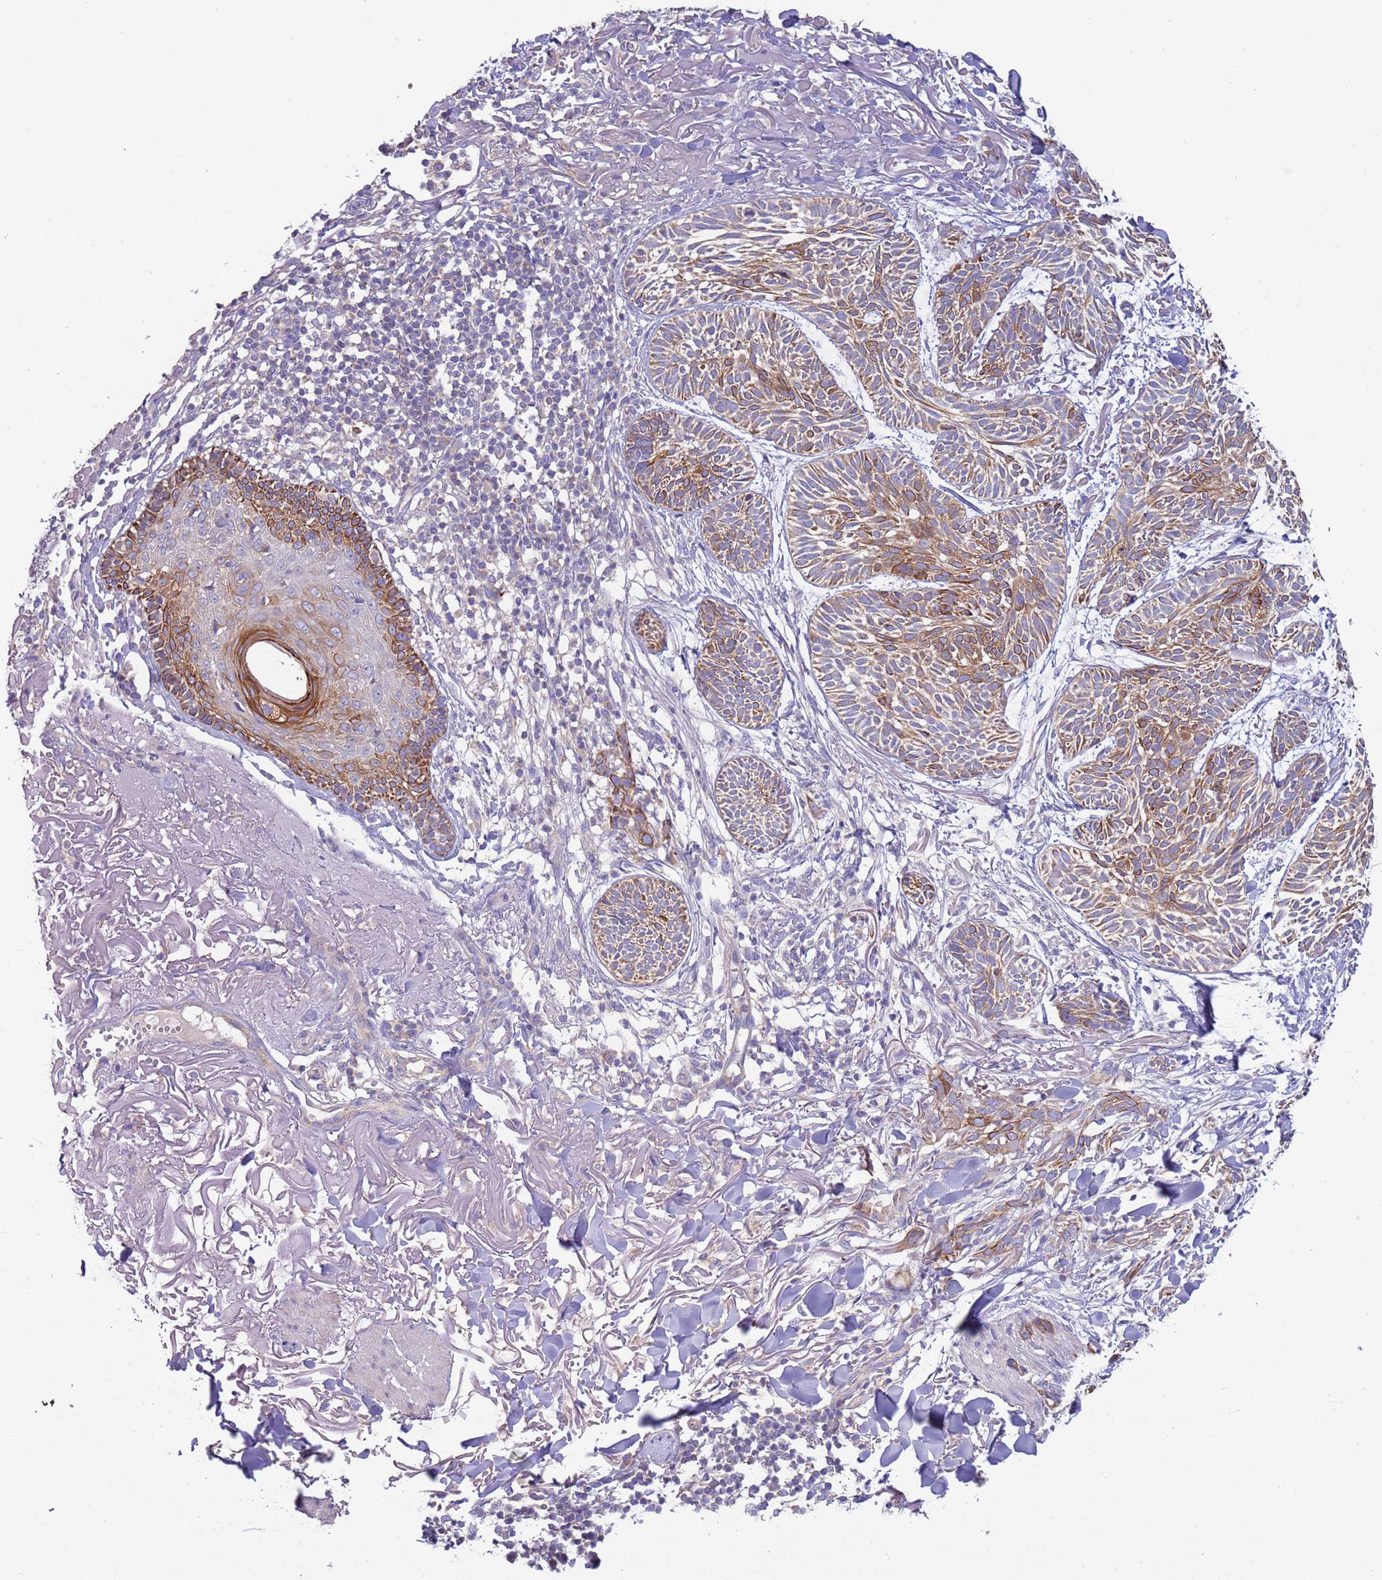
{"staining": {"intensity": "moderate", "quantity": ">75%", "location": "cytoplasmic/membranous"}, "tissue": "skin cancer", "cell_type": "Tumor cells", "image_type": "cancer", "snomed": [{"axis": "morphology", "description": "Normal tissue, NOS"}, {"axis": "morphology", "description": "Basal cell carcinoma"}, {"axis": "topography", "description": "Skin"}], "caption": "A micrograph showing moderate cytoplasmic/membranous positivity in approximately >75% of tumor cells in skin basal cell carcinoma, as visualized by brown immunohistochemical staining.", "gene": "UQCRQ", "patient": {"sex": "male", "age": 66}}